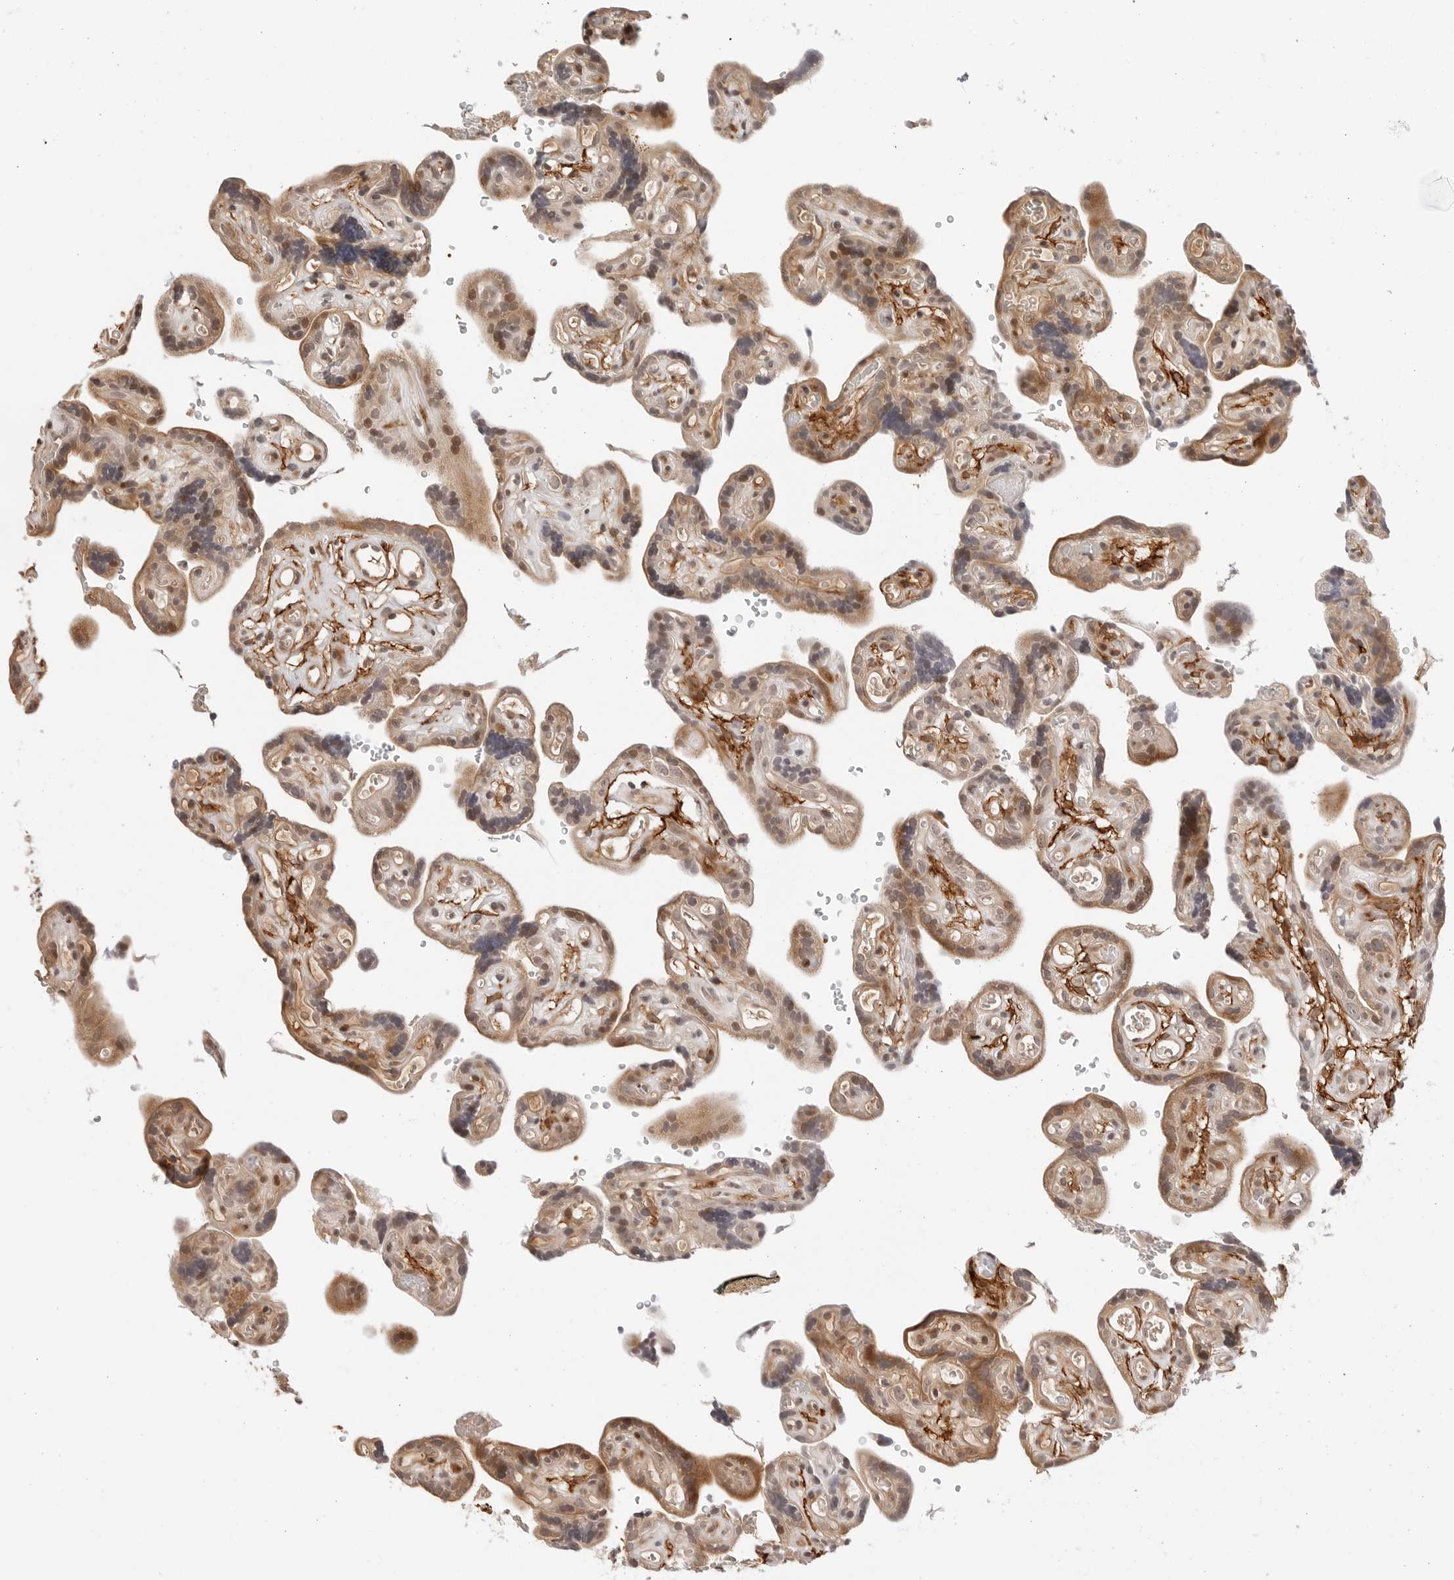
{"staining": {"intensity": "moderate", "quantity": ">75%", "location": "cytoplasmic/membranous,nuclear"}, "tissue": "placenta", "cell_type": "Decidual cells", "image_type": "normal", "snomed": [{"axis": "morphology", "description": "Normal tissue, NOS"}, {"axis": "topography", "description": "Placenta"}], "caption": "Human placenta stained with a brown dye displays moderate cytoplasmic/membranous,nuclear positive staining in about >75% of decidual cells.", "gene": "GEM", "patient": {"sex": "female", "age": 30}}